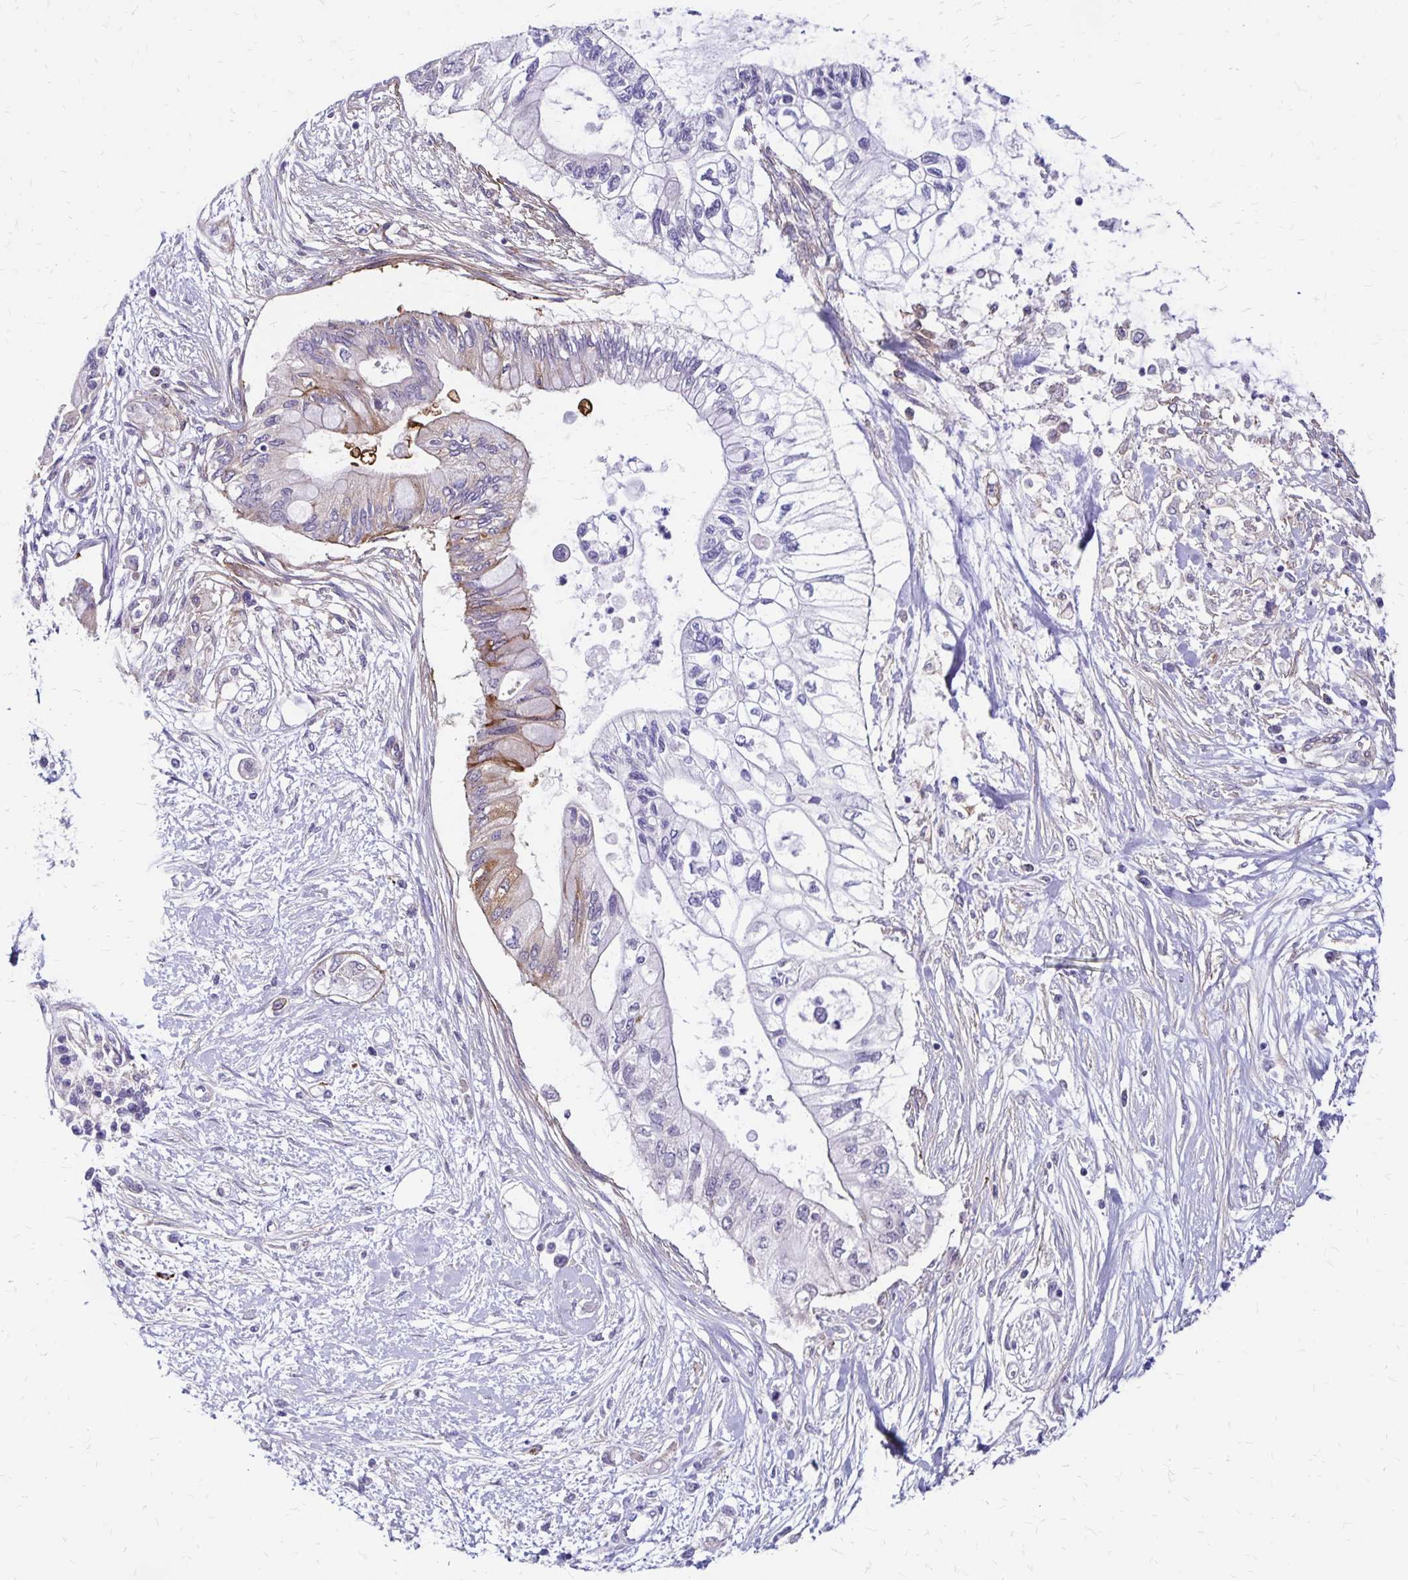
{"staining": {"intensity": "weak", "quantity": "<25%", "location": "cytoplasmic/membranous"}, "tissue": "pancreatic cancer", "cell_type": "Tumor cells", "image_type": "cancer", "snomed": [{"axis": "morphology", "description": "Adenocarcinoma, NOS"}, {"axis": "topography", "description": "Pancreas"}], "caption": "Pancreatic adenocarcinoma was stained to show a protein in brown. There is no significant staining in tumor cells.", "gene": "TNS3", "patient": {"sex": "female", "age": 77}}